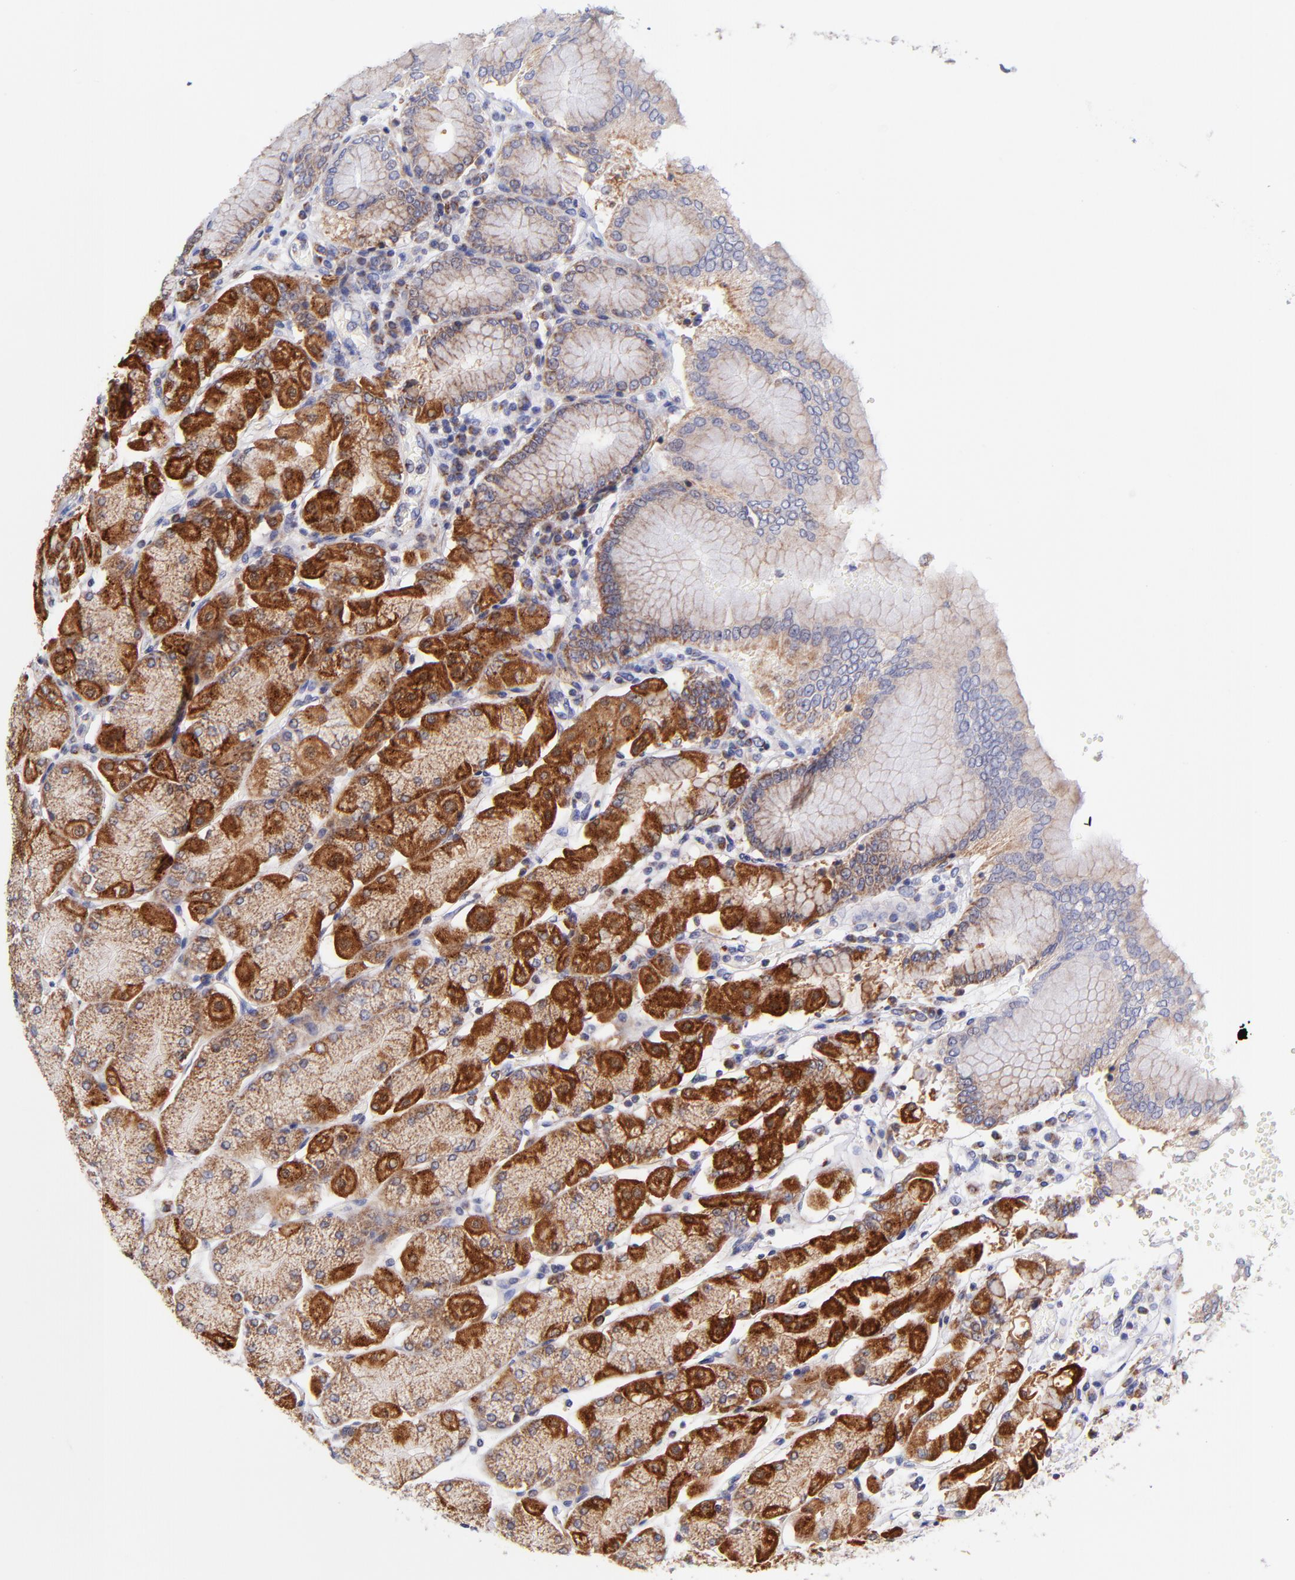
{"staining": {"intensity": "moderate", "quantity": "25%-75%", "location": "cytoplasmic/membranous"}, "tissue": "stomach", "cell_type": "Glandular cells", "image_type": "normal", "snomed": [{"axis": "morphology", "description": "Normal tissue, NOS"}, {"axis": "topography", "description": "Stomach, upper"}, {"axis": "topography", "description": "Stomach"}], "caption": "High-magnification brightfield microscopy of normal stomach stained with DAB (brown) and counterstained with hematoxylin (blue). glandular cells exhibit moderate cytoplasmic/membranous expression is appreciated in approximately25%-75% of cells. Using DAB (brown) and hematoxylin (blue) stains, captured at high magnification using brightfield microscopy.", "gene": "NDUFB7", "patient": {"sex": "male", "age": 76}}